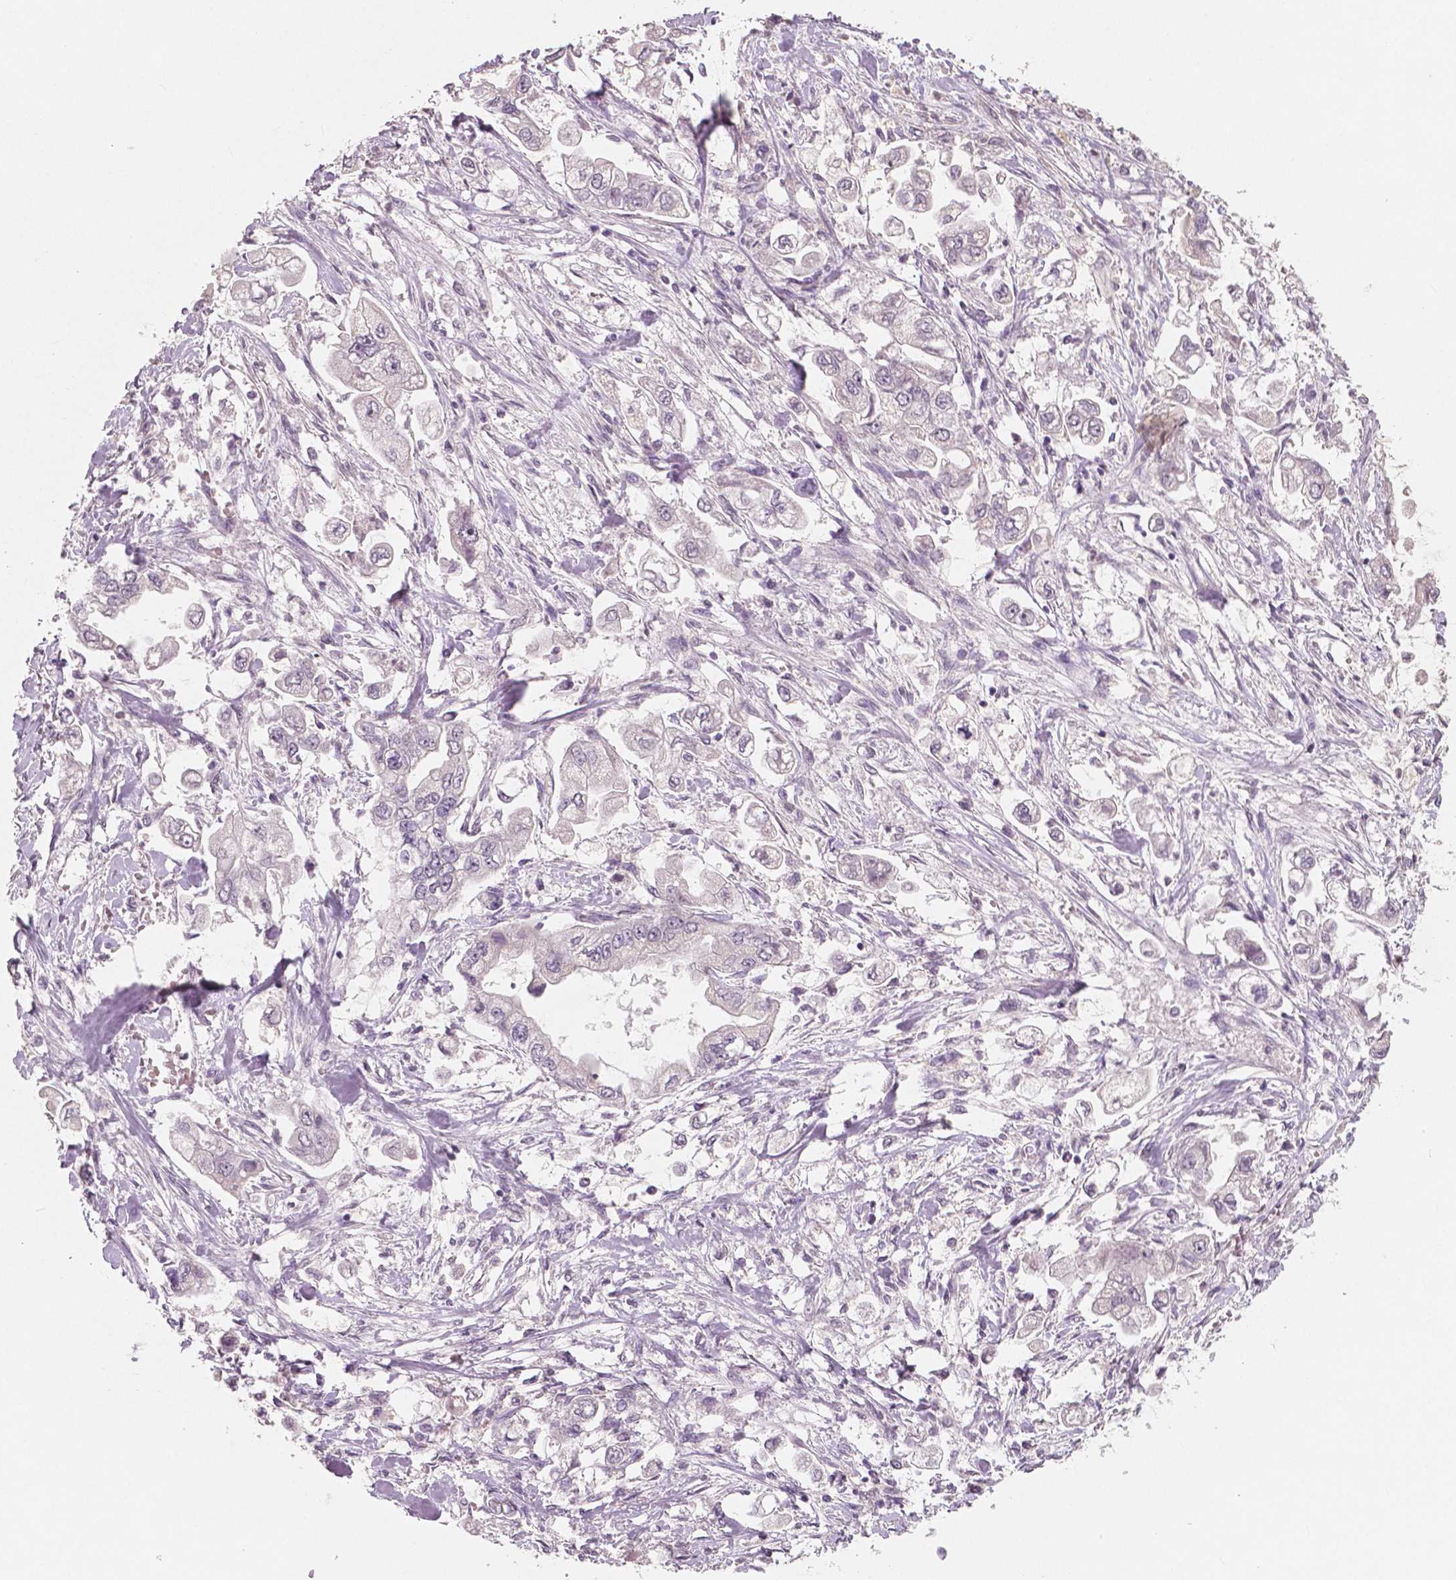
{"staining": {"intensity": "negative", "quantity": "none", "location": "none"}, "tissue": "stomach cancer", "cell_type": "Tumor cells", "image_type": "cancer", "snomed": [{"axis": "morphology", "description": "Adenocarcinoma, NOS"}, {"axis": "topography", "description": "Stomach"}], "caption": "High power microscopy micrograph of an IHC micrograph of stomach cancer (adenocarcinoma), revealing no significant staining in tumor cells.", "gene": "RNASE7", "patient": {"sex": "male", "age": 62}}